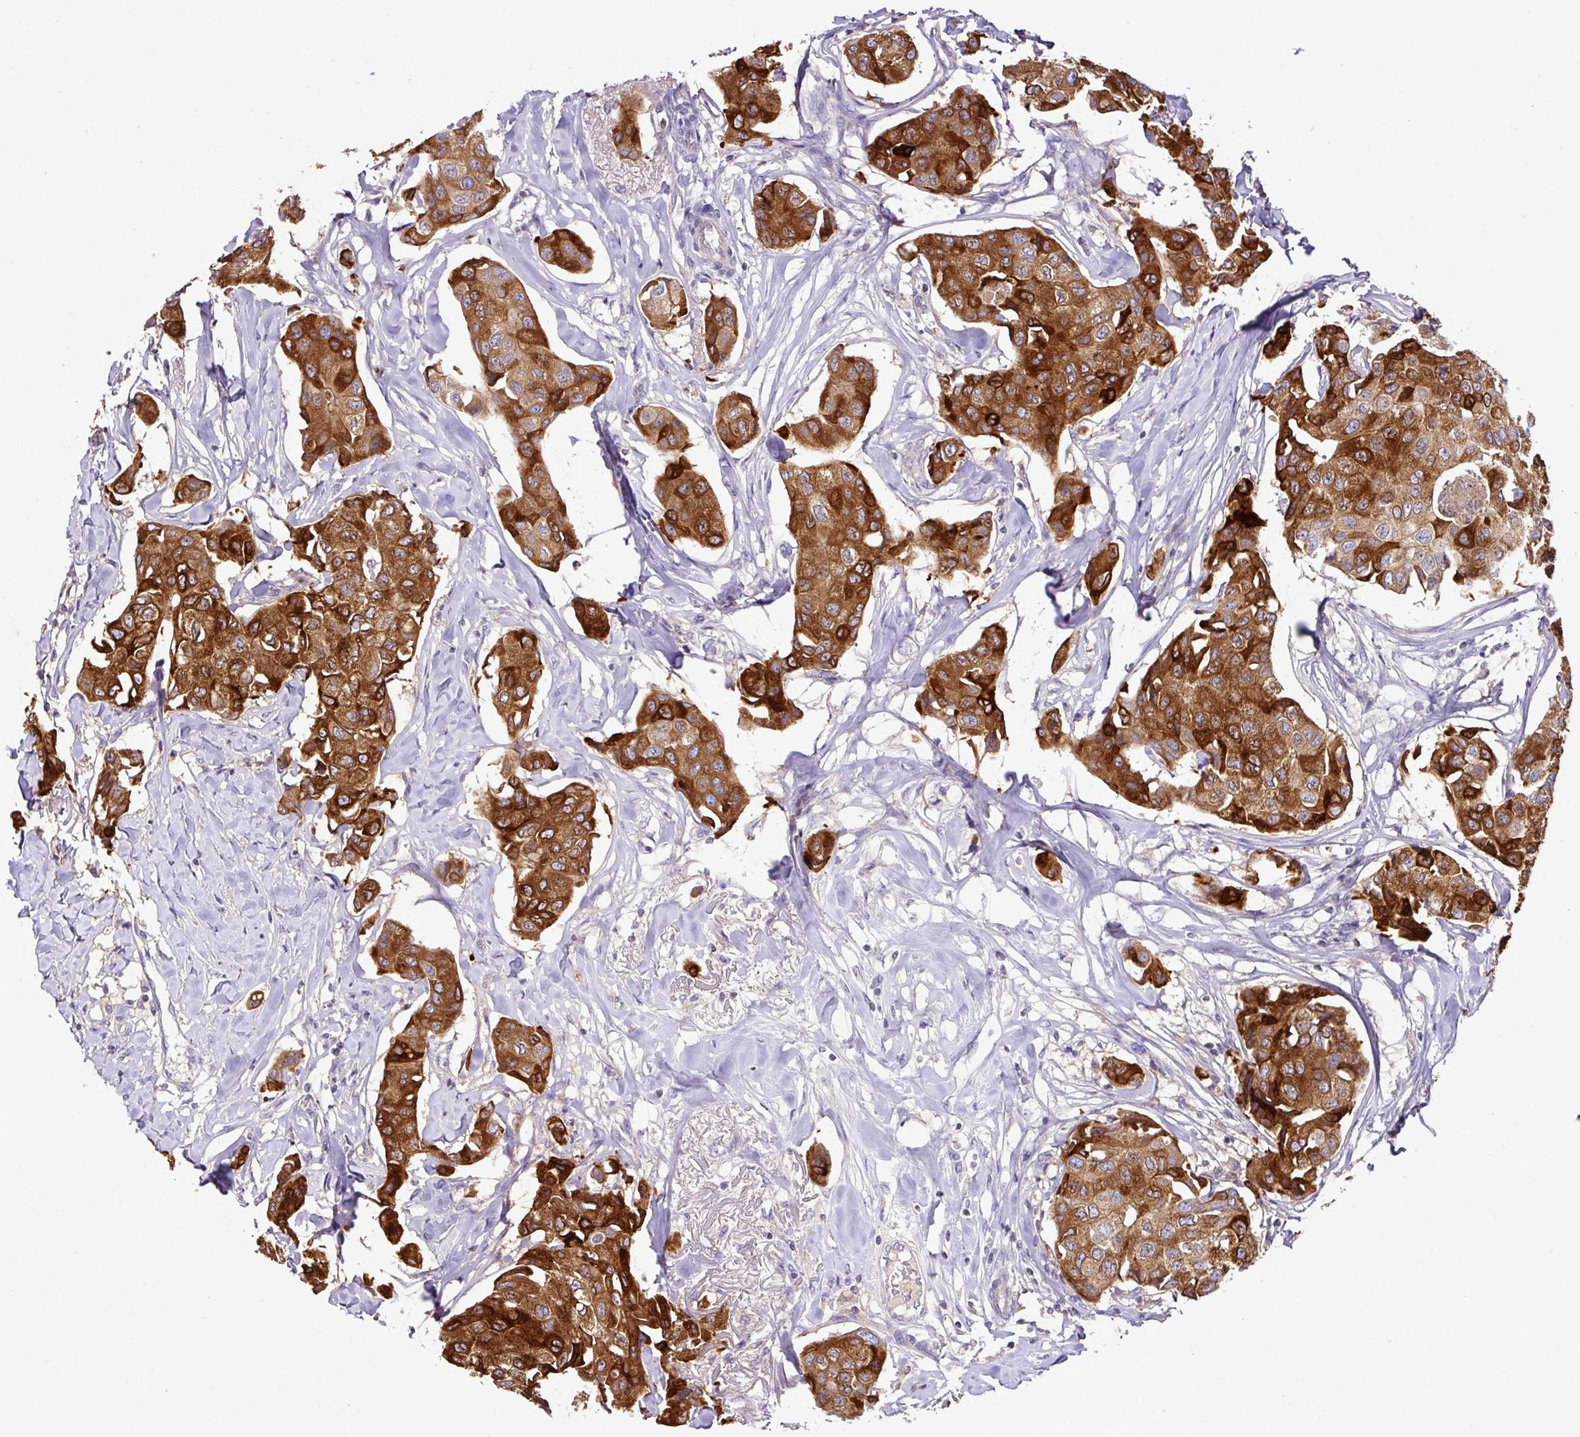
{"staining": {"intensity": "strong", "quantity": ">75%", "location": "cytoplasmic/membranous"}, "tissue": "breast cancer", "cell_type": "Tumor cells", "image_type": "cancer", "snomed": [{"axis": "morphology", "description": "Duct carcinoma"}, {"axis": "topography", "description": "Breast"}], "caption": "Human intraductal carcinoma (breast) stained with a protein marker demonstrates strong staining in tumor cells.", "gene": "AGR3", "patient": {"sex": "female", "age": 80}}